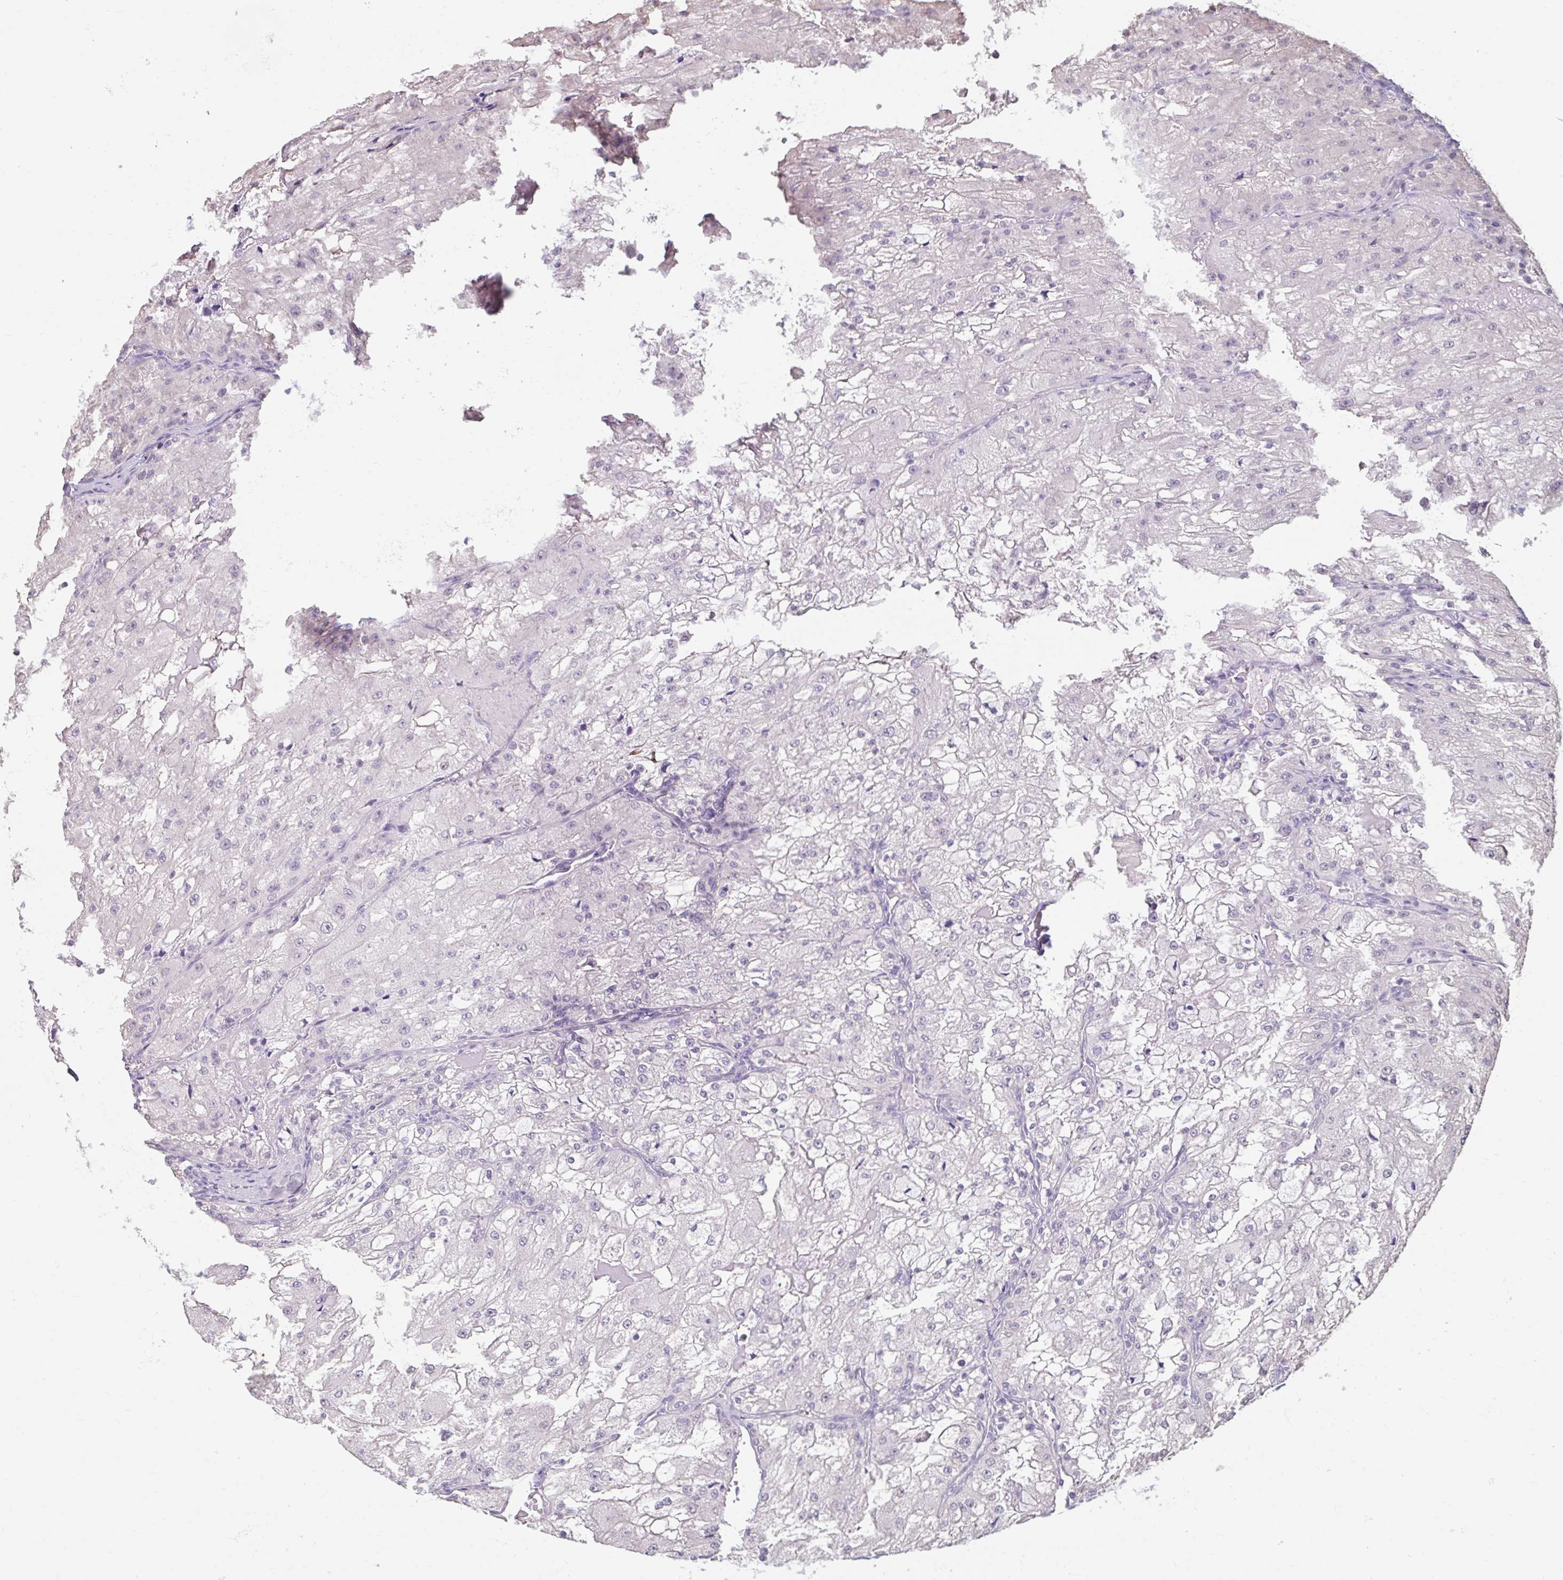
{"staining": {"intensity": "negative", "quantity": "none", "location": "none"}, "tissue": "renal cancer", "cell_type": "Tumor cells", "image_type": "cancer", "snomed": [{"axis": "morphology", "description": "Adenocarcinoma, NOS"}, {"axis": "topography", "description": "Kidney"}], "caption": "An image of human renal cancer is negative for staining in tumor cells.", "gene": "CDH19", "patient": {"sex": "female", "age": 74}}